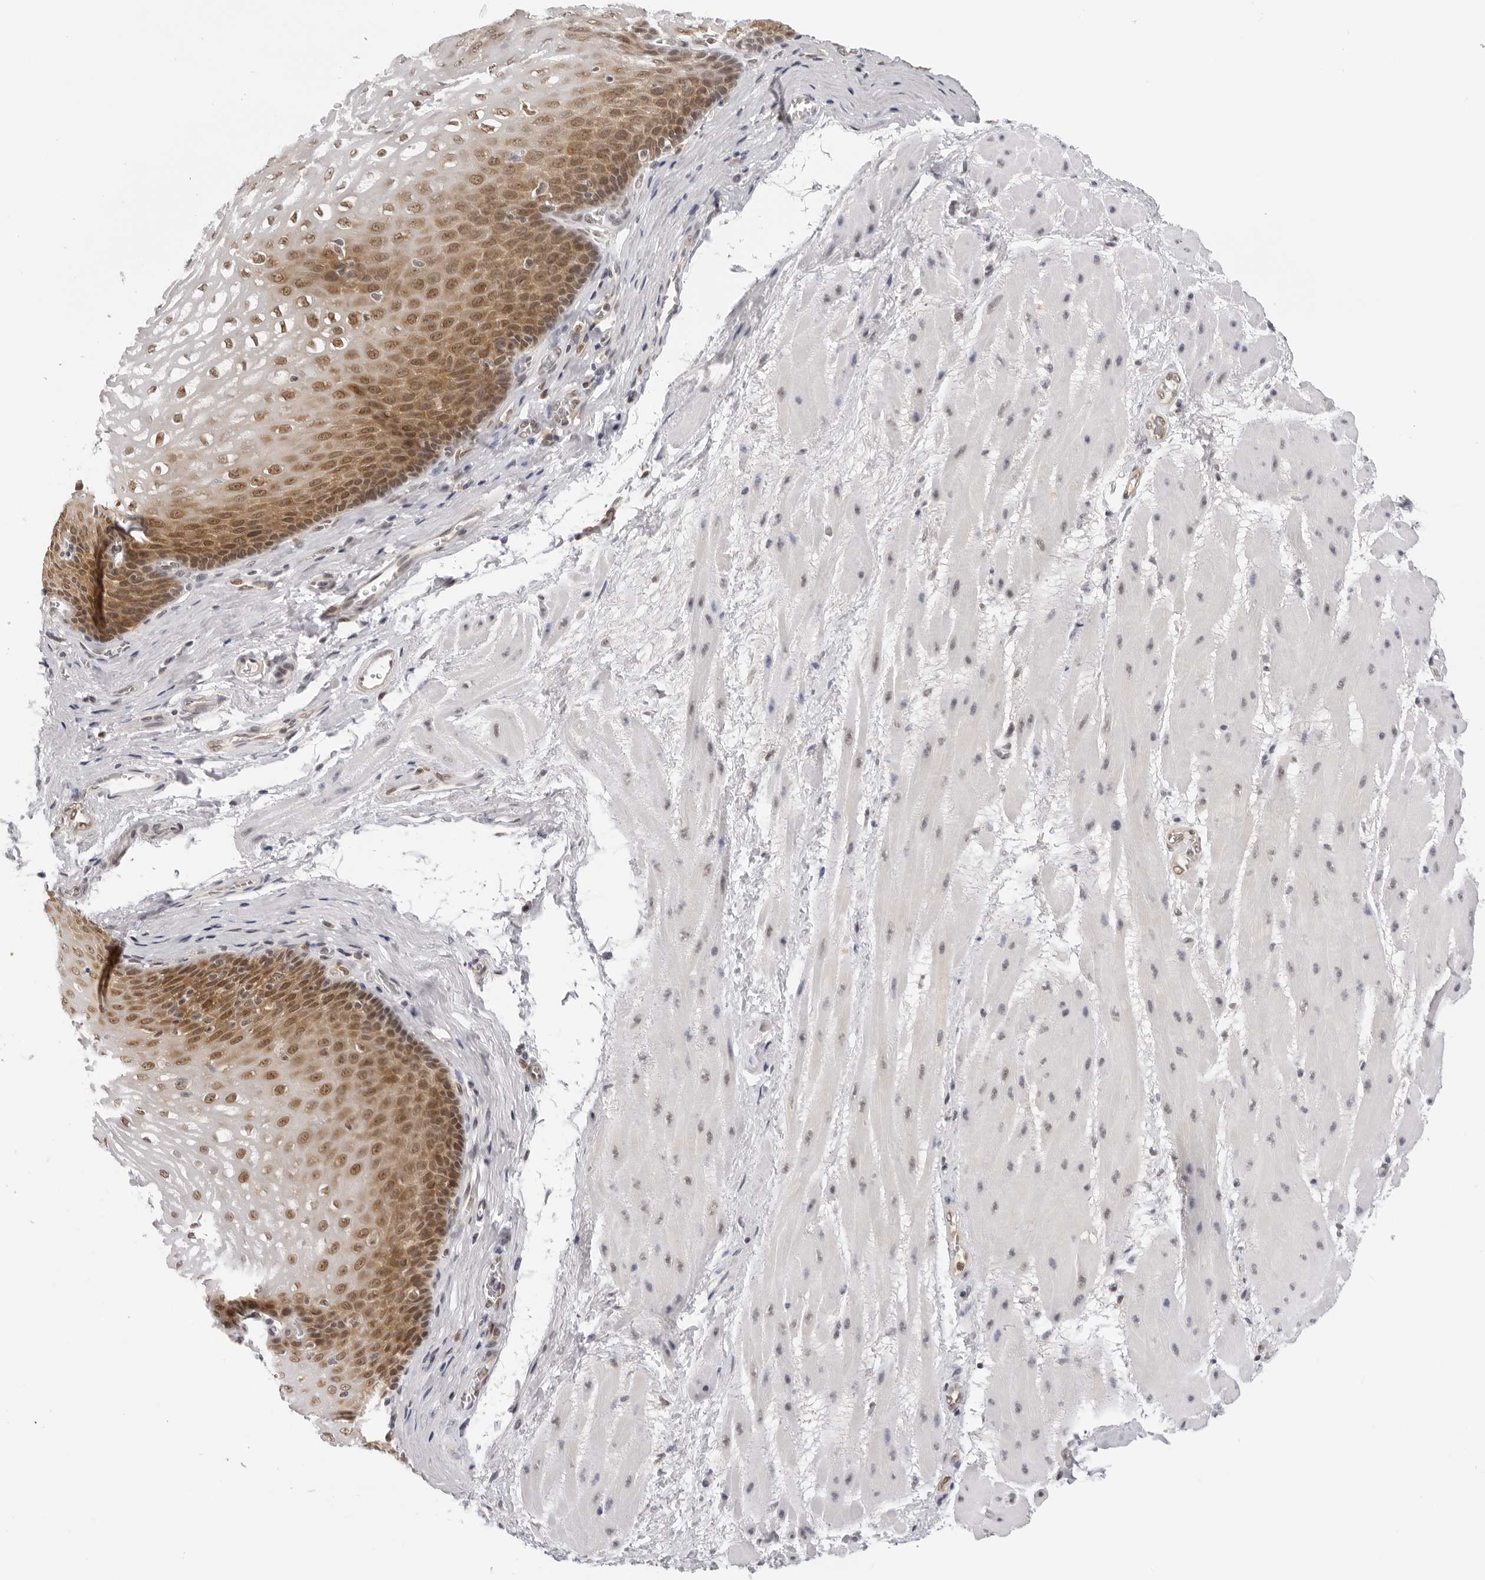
{"staining": {"intensity": "moderate", "quantity": ">75%", "location": "cytoplasmic/membranous,nuclear"}, "tissue": "esophagus", "cell_type": "Squamous epithelial cells", "image_type": "normal", "snomed": [{"axis": "morphology", "description": "Normal tissue, NOS"}, {"axis": "topography", "description": "Esophagus"}], "caption": "DAB immunohistochemical staining of unremarkable esophagus displays moderate cytoplasmic/membranous,nuclear protein positivity in about >75% of squamous epithelial cells.", "gene": "WDR77", "patient": {"sex": "male", "age": 48}}